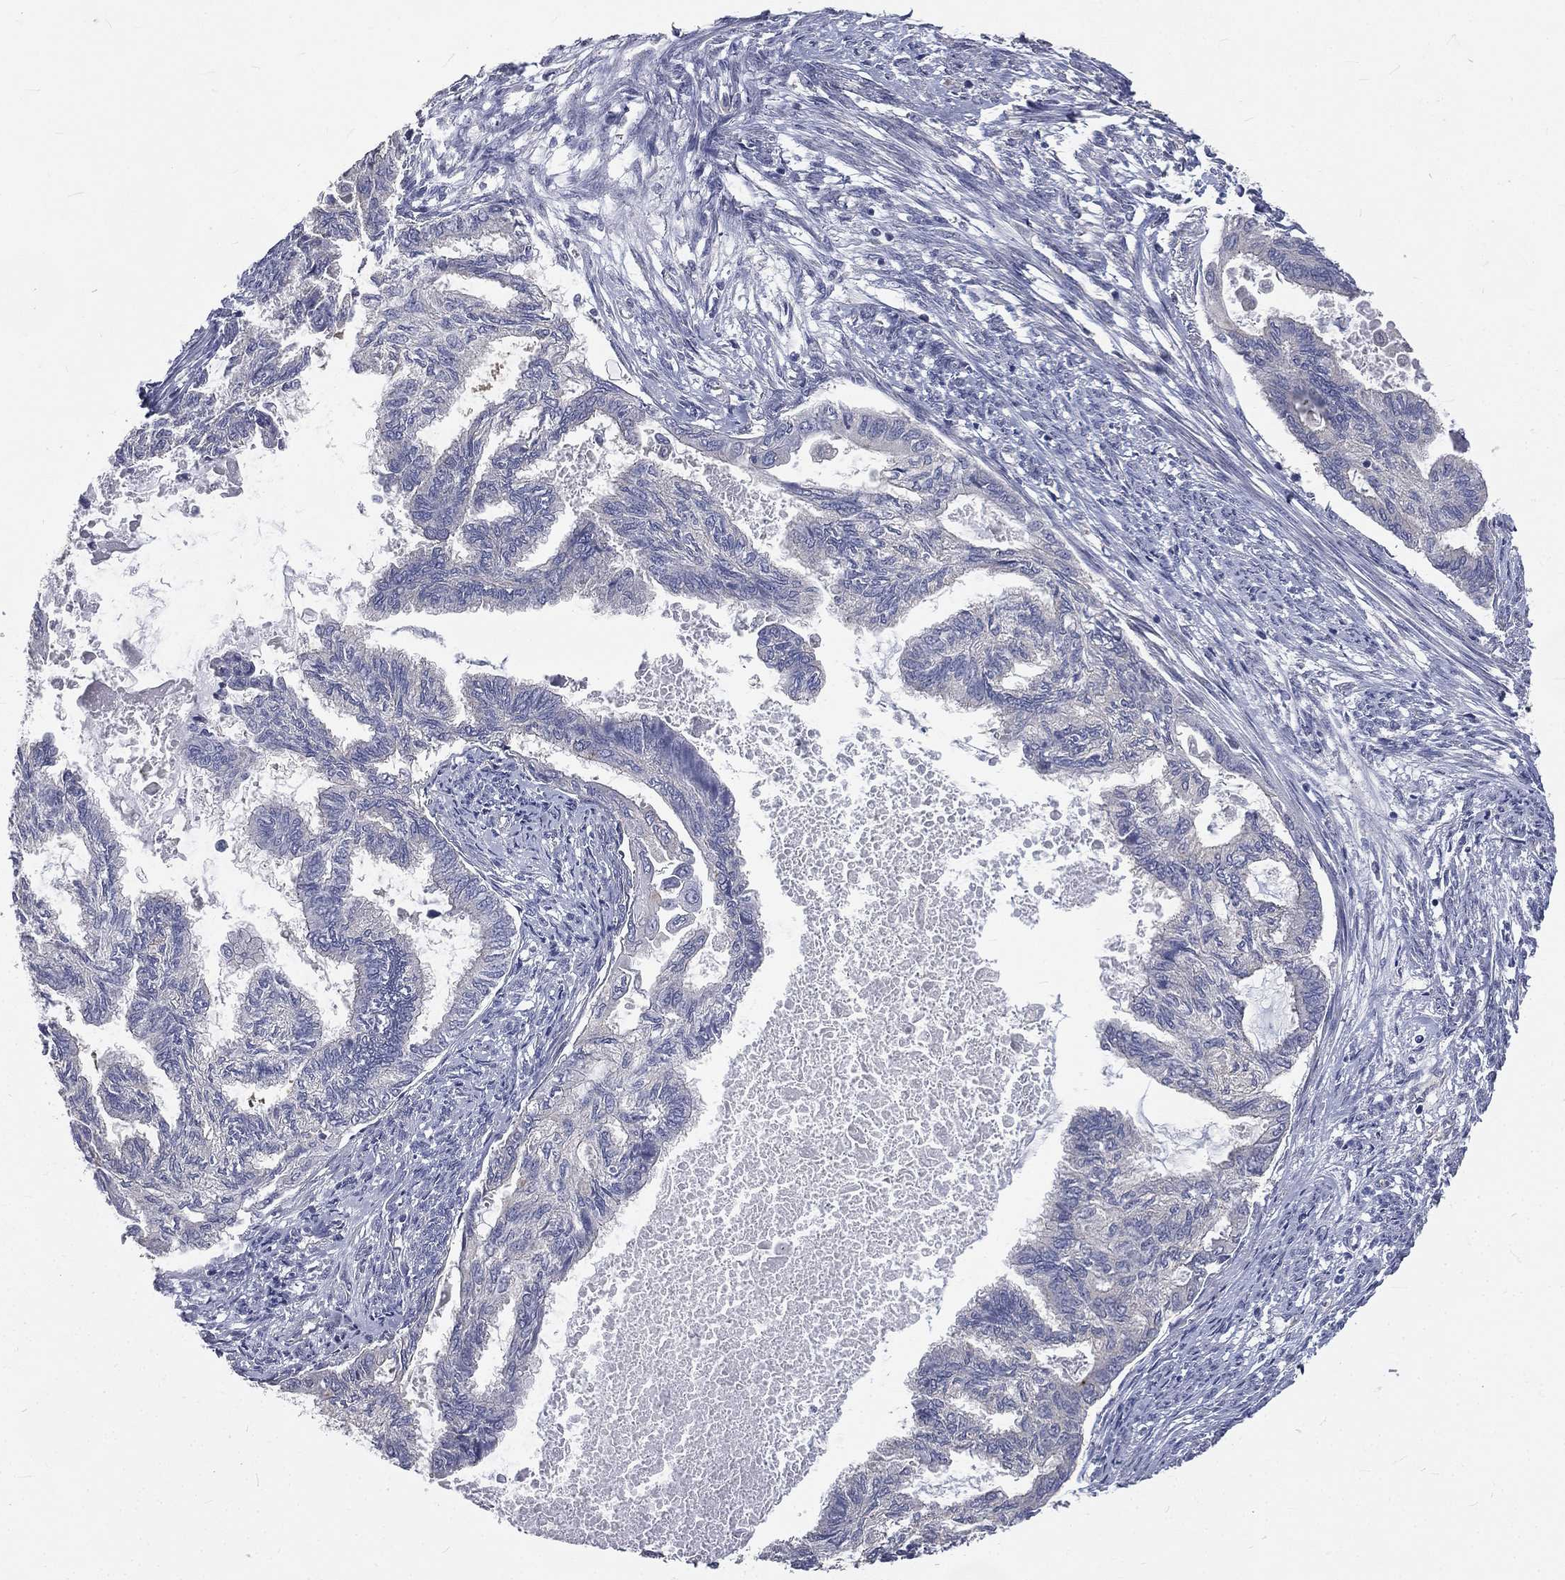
{"staining": {"intensity": "negative", "quantity": "none", "location": "none"}, "tissue": "endometrial cancer", "cell_type": "Tumor cells", "image_type": "cancer", "snomed": [{"axis": "morphology", "description": "Adenocarcinoma, NOS"}, {"axis": "topography", "description": "Endometrium"}], "caption": "High magnification brightfield microscopy of endometrial adenocarcinoma stained with DAB (3,3'-diaminobenzidine) (brown) and counterstained with hematoxylin (blue): tumor cells show no significant positivity.", "gene": "CROCC", "patient": {"sex": "female", "age": 86}}